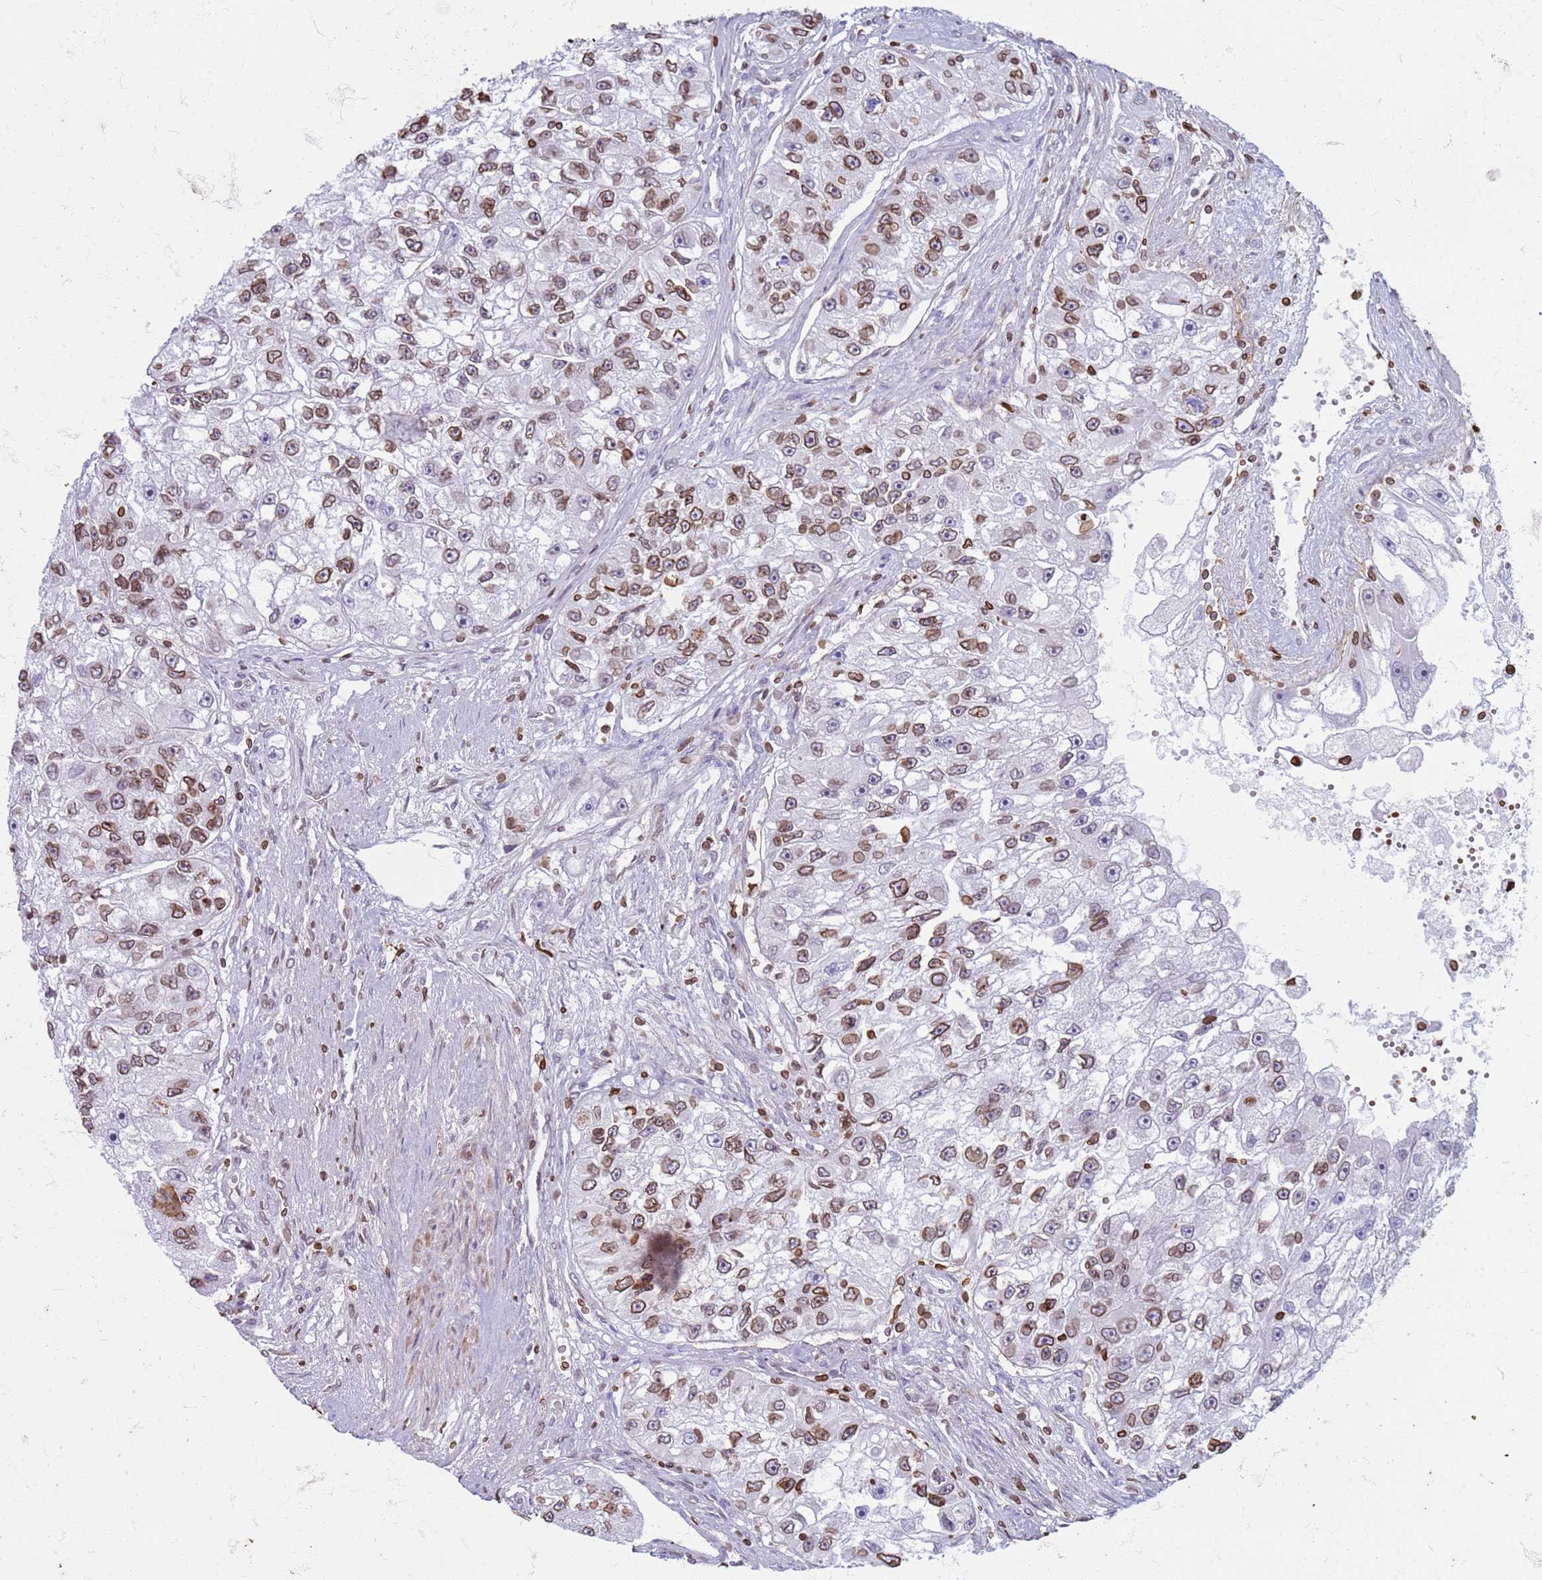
{"staining": {"intensity": "moderate", "quantity": ">75%", "location": "cytoplasmic/membranous,nuclear"}, "tissue": "renal cancer", "cell_type": "Tumor cells", "image_type": "cancer", "snomed": [{"axis": "morphology", "description": "Adenocarcinoma, NOS"}, {"axis": "topography", "description": "Kidney"}], "caption": "Adenocarcinoma (renal) stained with DAB immunohistochemistry (IHC) displays medium levels of moderate cytoplasmic/membranous and nuclear positivity in approximately >75% of tumor cells.", "gene": "METTL25B", "patient": {"sex": "male", "age": 63}}